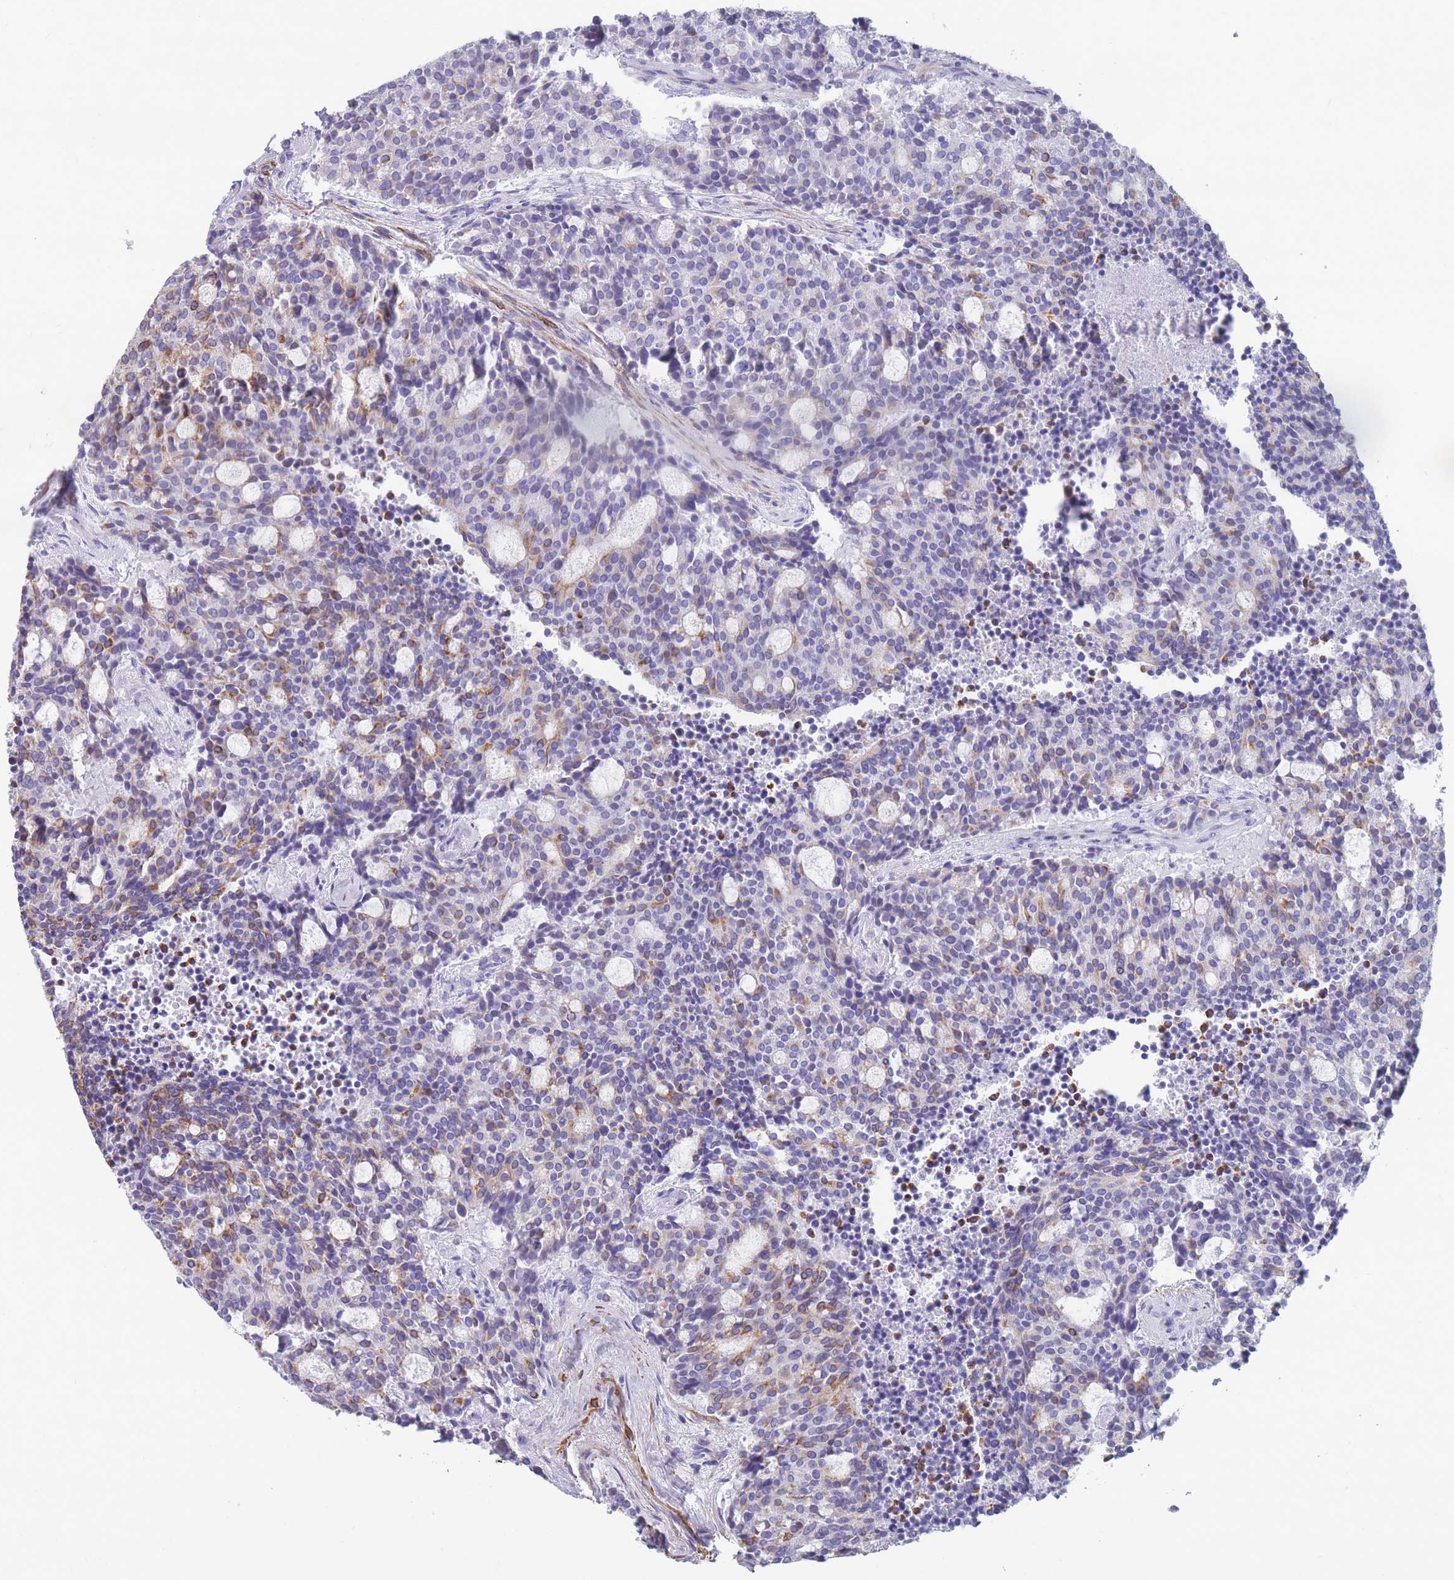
{"staining": {"intensity": "moderate", "quantity": "25%-75%", "location": "cytoplasmic/membranous"}, "tissue": "carcinoid", "cell_type": "Tumor cells", "image_type": "cancer", "snomed": [{"axis": "morphology", "description": "Carcinoid, malignant, NOS"}, {"axis": "topography", "description": "Pancreas"}], "caption": "Malignant carcinoid stained with immunohistochemistry demonstrates moderate cytoplasmic/membranous positivity in approximately 25%-75% of tumor cells. Using DAB (3,3'-diaminobenzidine) (brown) and hematoxylin (blue) stains, captured at high magnification using brightfield microscopy.", "gene": "FPGS", "patient": {"sex": "female", "age": 54}}